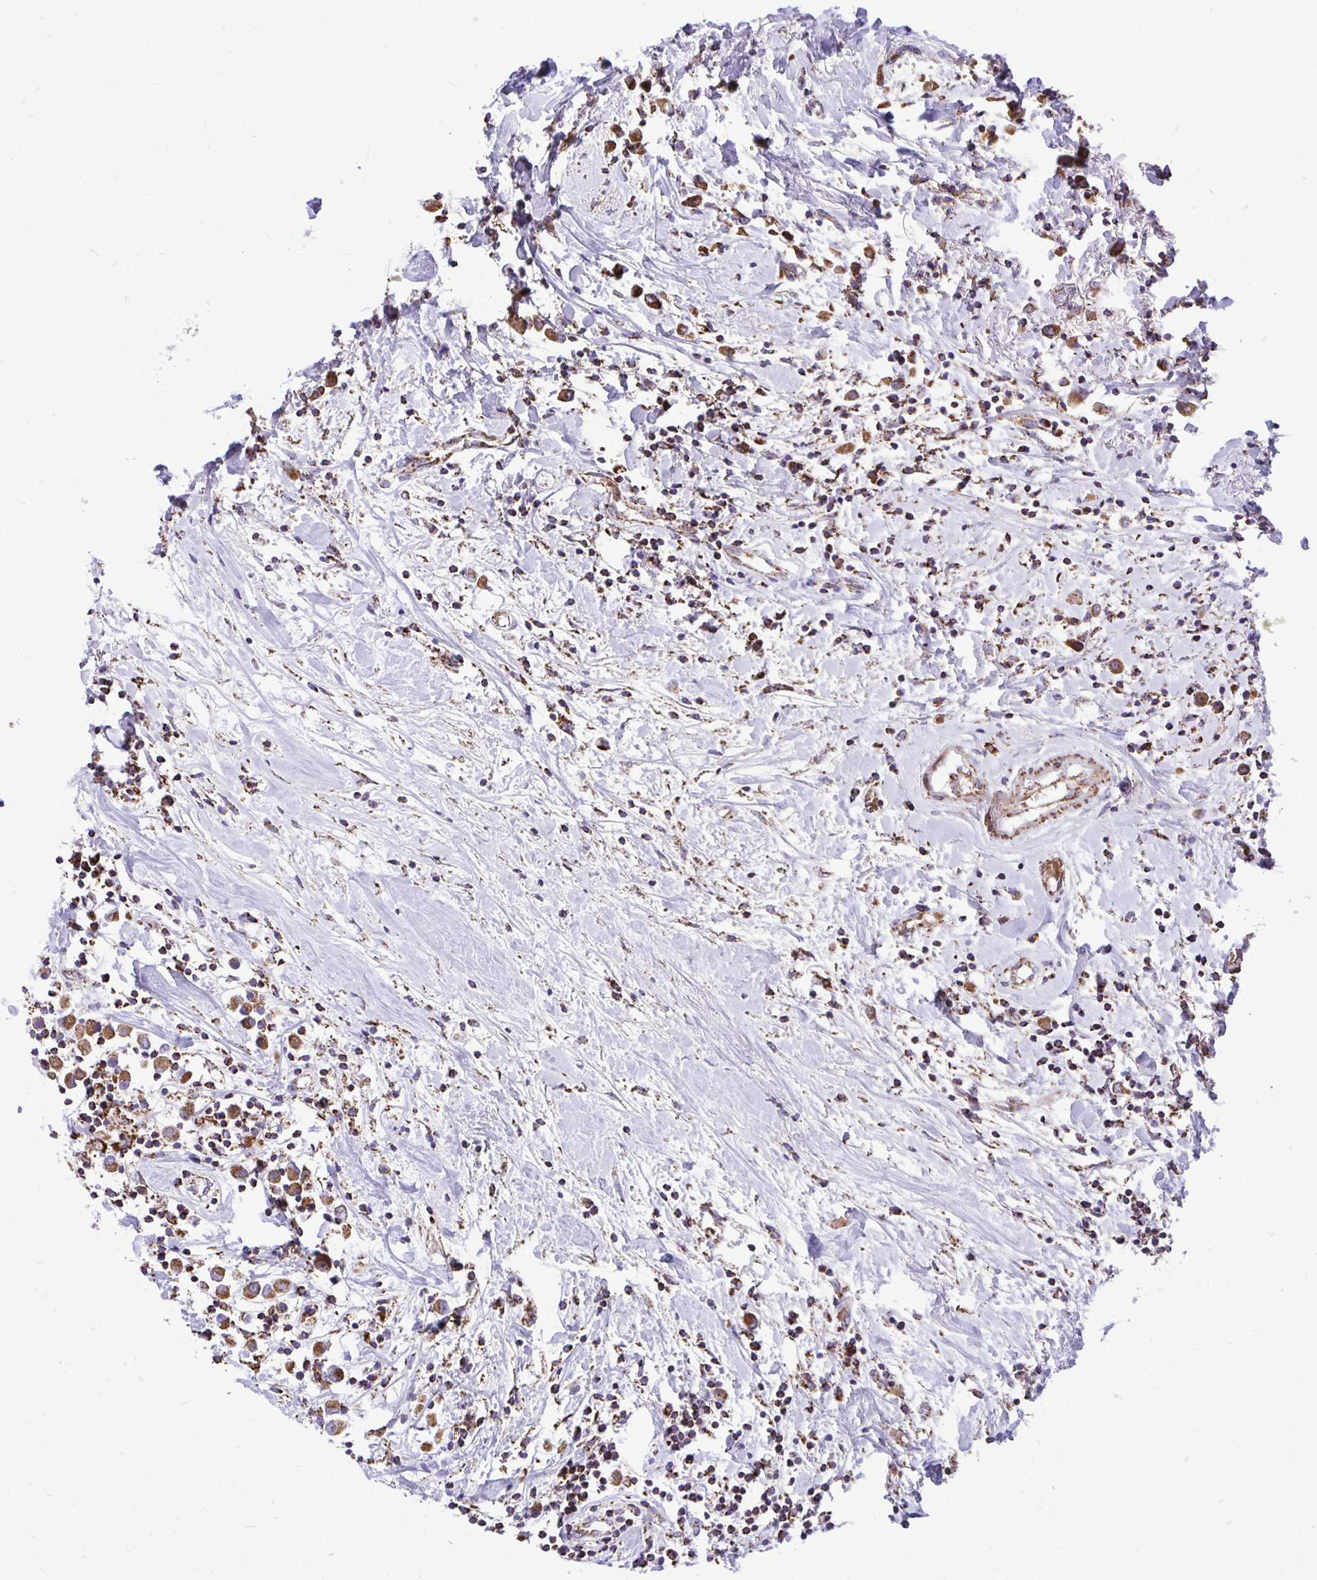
{"staining": {"intensity": "moderate", "quantity": ">75%", "location": "cytoplasmic/membranous"}, "tissue": "breast cancer", "cell_type": "Tumor cells", "image_type": "cancer", "snomed": [{"axis": "morphology", "description": "Duct carcinoma"}, {"axis": "topography", "description": "Breast"}], "caption": "Protein expression analysis of breast cancer (intraductal carcinoma) reveals moderate cytoplasmic/membranous staining in approximately >75% of tumor cells. (DAB = brown stain, brightfield microscopy at high magnification).", "gene": "UBE2C", "patient": {"sex": "female", "age": 61}}